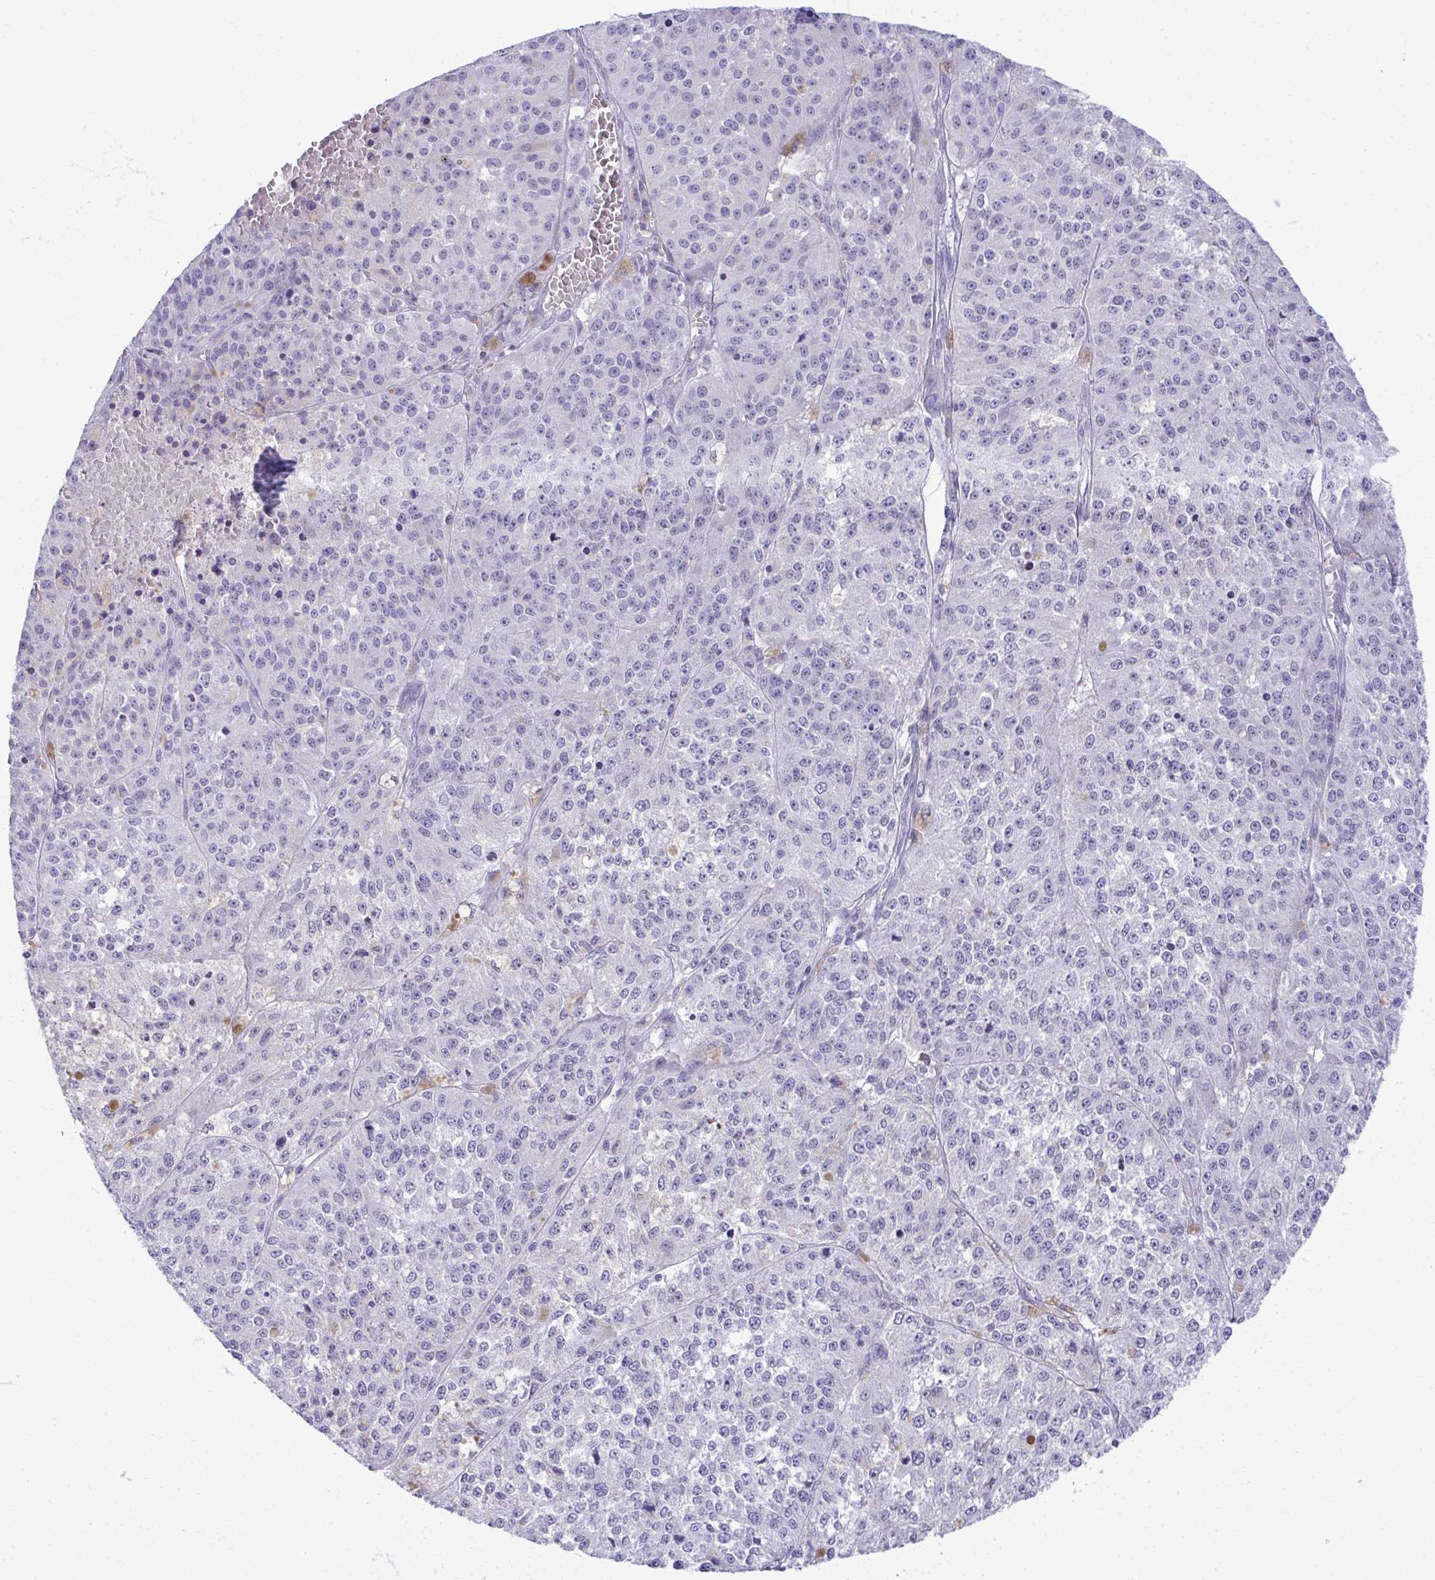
{"staining": {"intensity": "negative", "quantity": "none", "location": "none"}, "tissue": "melanoma", "cell_type": "Tumor cells", "image_type": "cancer", "snomed": [{"axis": "morphology", "description": "Malignant melanoma, Metastatic site"}, {"axis": "topography", "description": "Lymph node"}], "caption": "There is no significant staining in tumor cells of malignant melanoma (metastatic site).", "gene": "AIG1", "patient": {"sex": "female", "age": 64}}